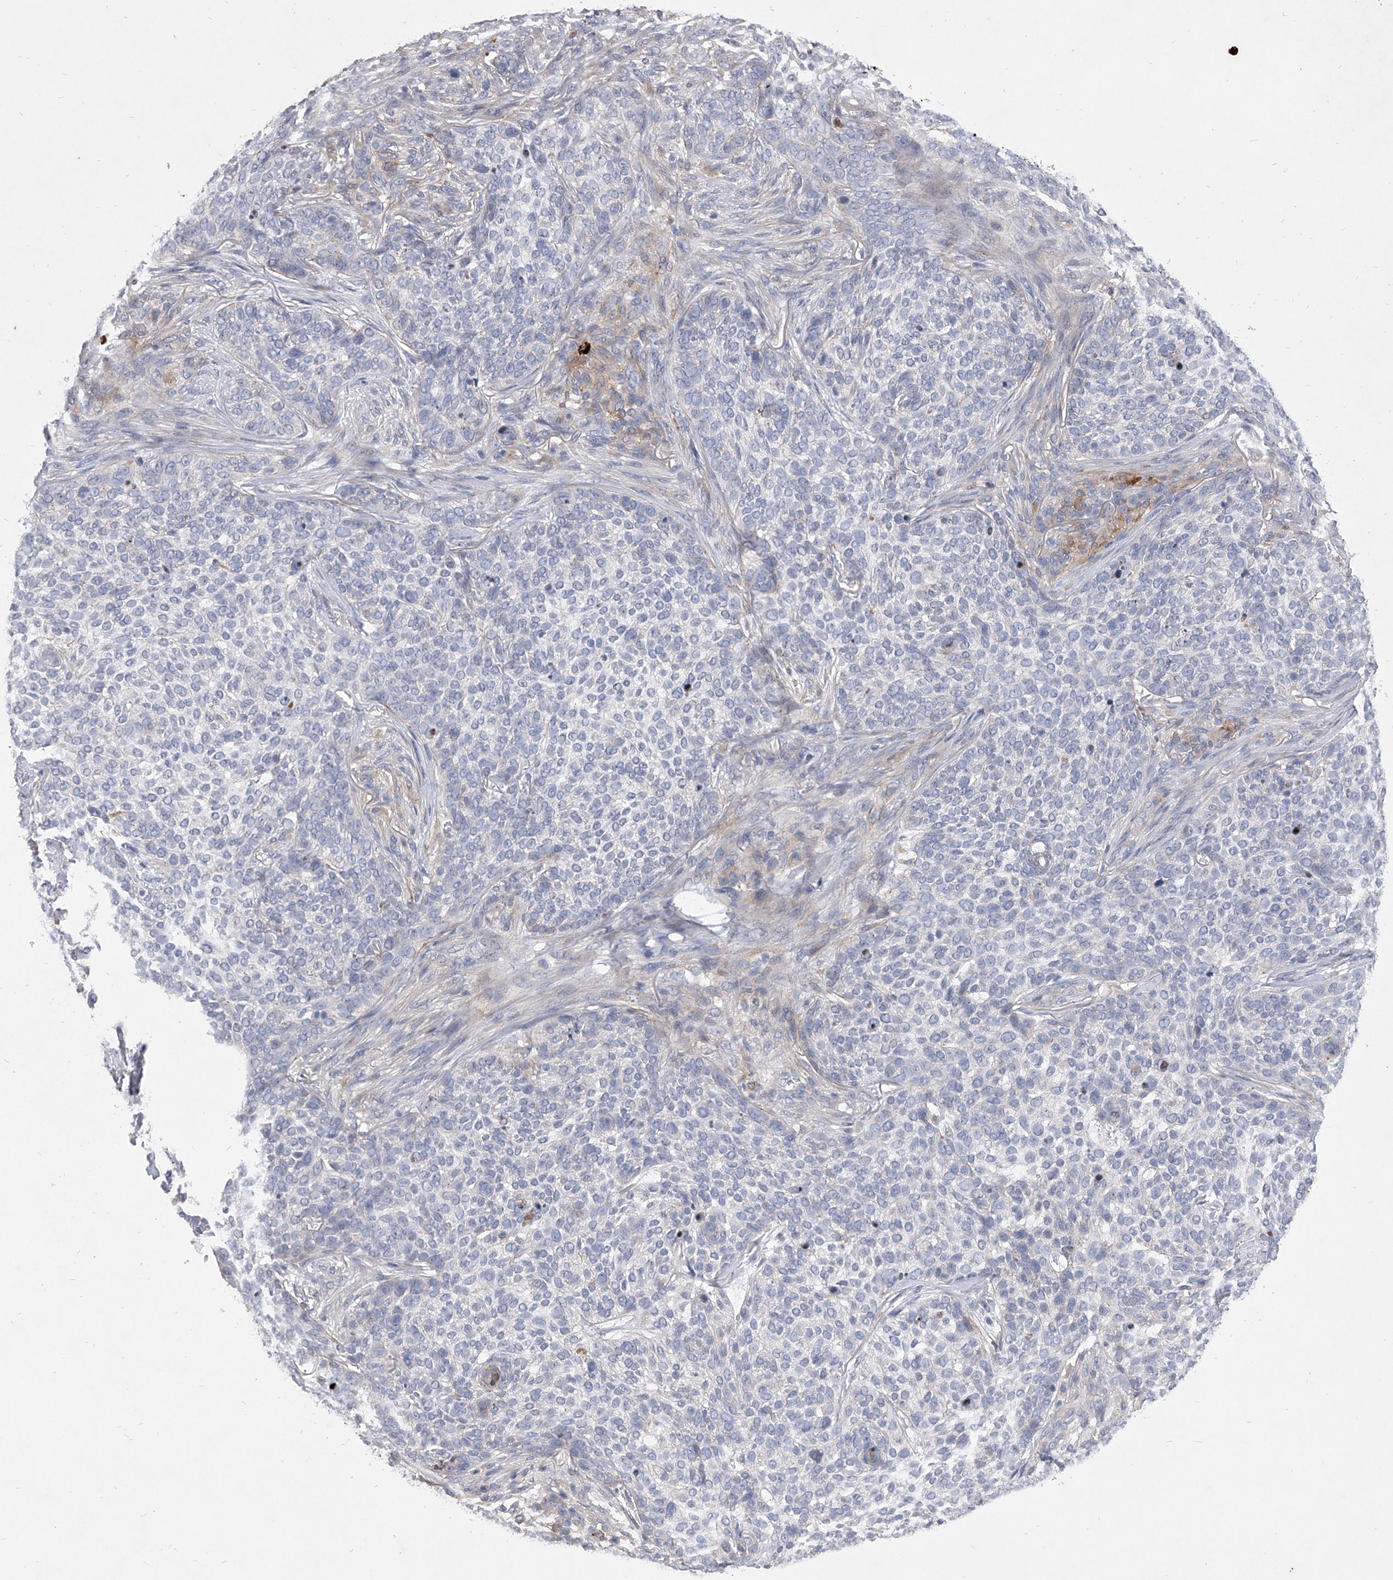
{"staining": {"intensity": "negative", "quantity": "none", "location": "none"}, "tissue": "skin cancer", "cell_type": "Tumor cells", "image_type": "cancer", "snomed": [{"axis": "morphology", "description": "Basal cell carcinoma"}, {"axis": "topography", "description": "Skin"}], "caption": "Immunohistochemical staining of skin cancer (basal cell carcinoma) demonstrates no significant positivity in tumor cells.", "gene": "MINDY4", "patient": {"sex": "female", "age": 64}}